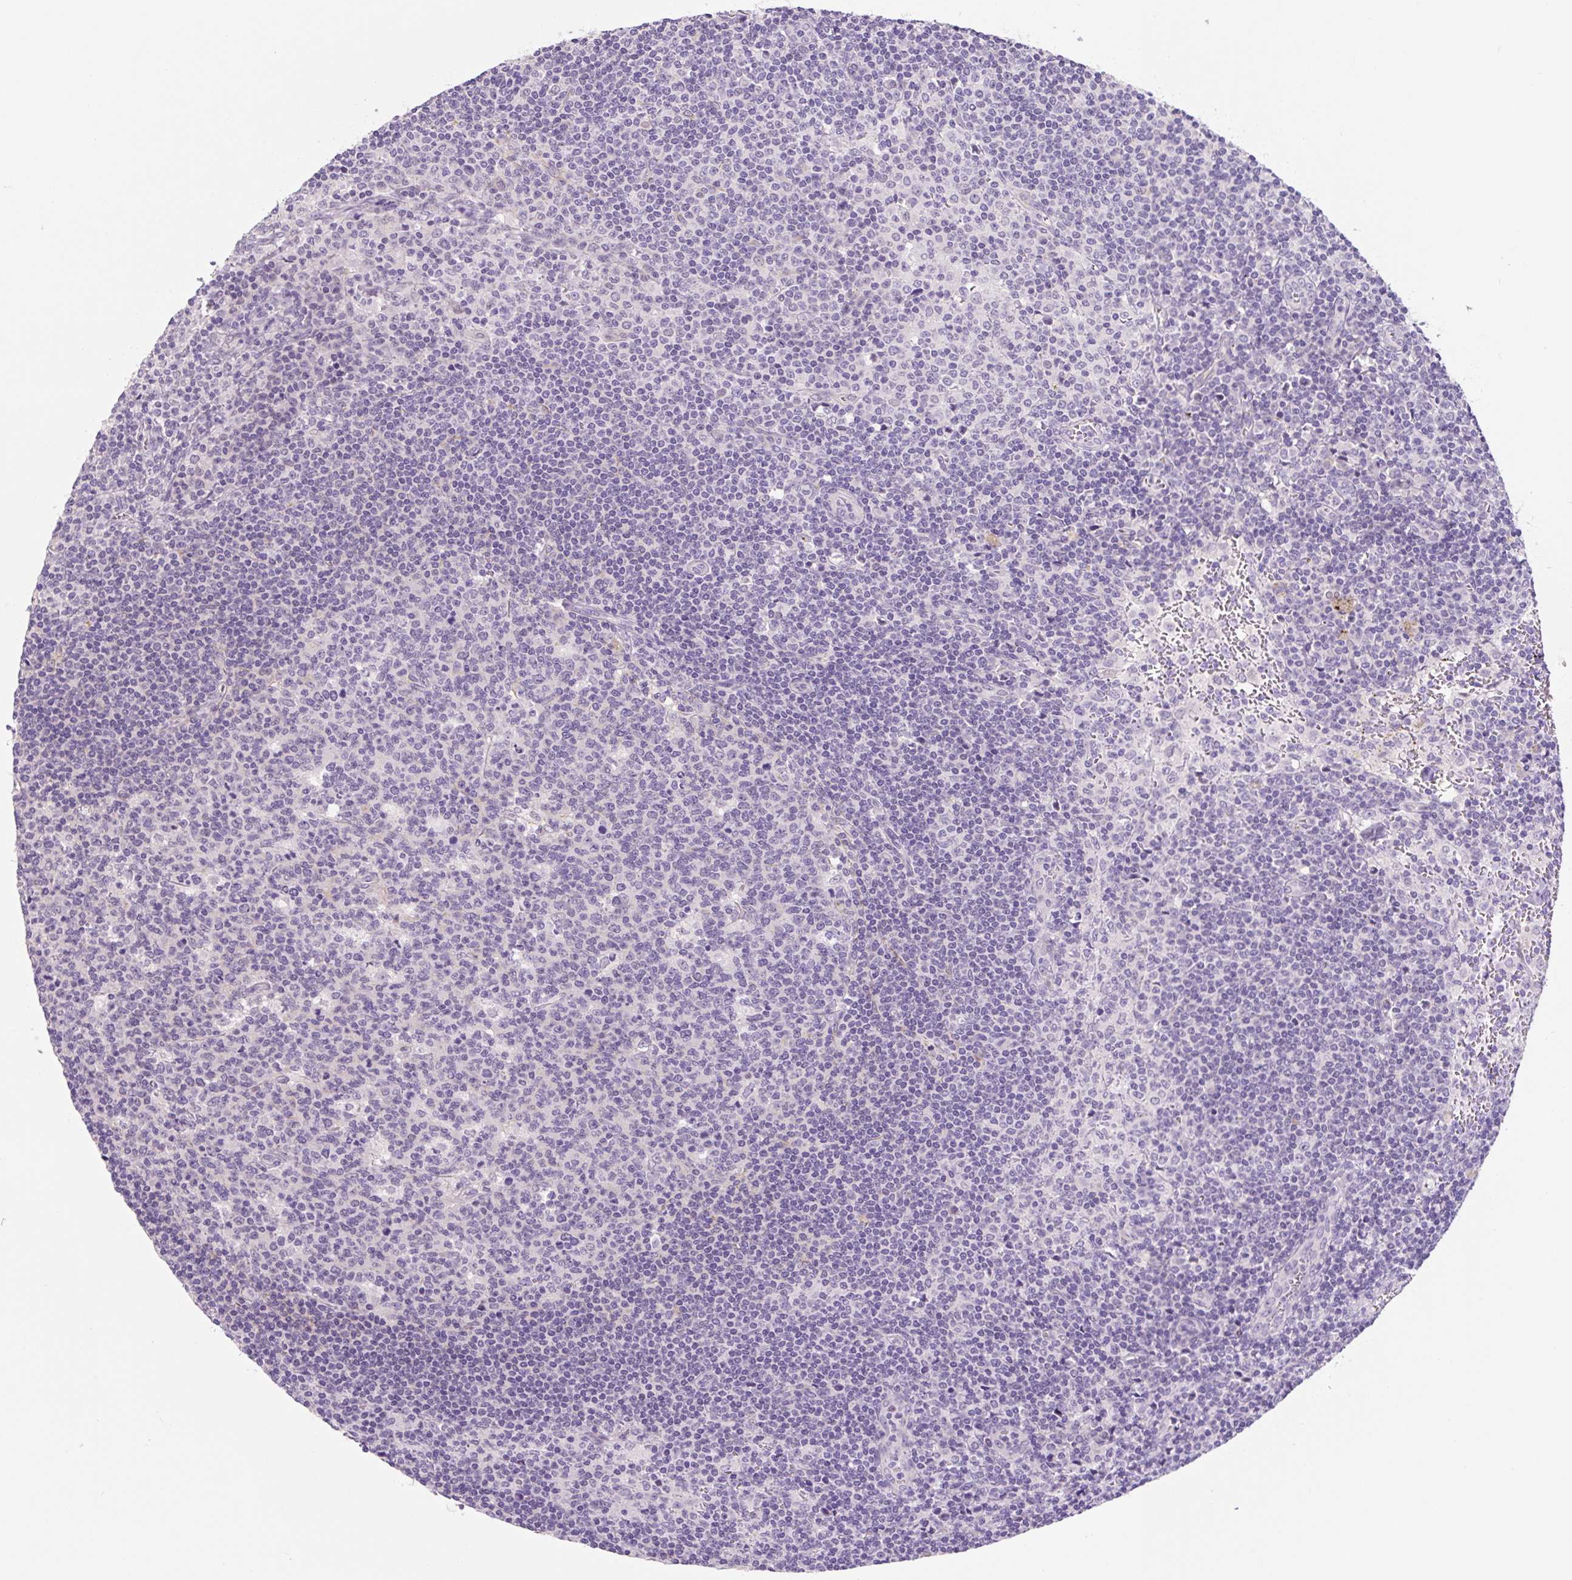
{"staining": {"intensity": "negative", "quantity": "none", "location": "none"}, "tissue": "lymph node", "cell_type": "Germinal center cells", "image_type": "normal", "snomed": [{"axis": "morphology", "description": "Normal tissue, NOS"}, {"axis": "topography", "description": "Lymph node"}], "caption": "Protein analysis of normal lymph node reveals no significant positivity in germinal center cells.", "gene": "CCL25", "patient": {"sex": "female", "age": 45}}